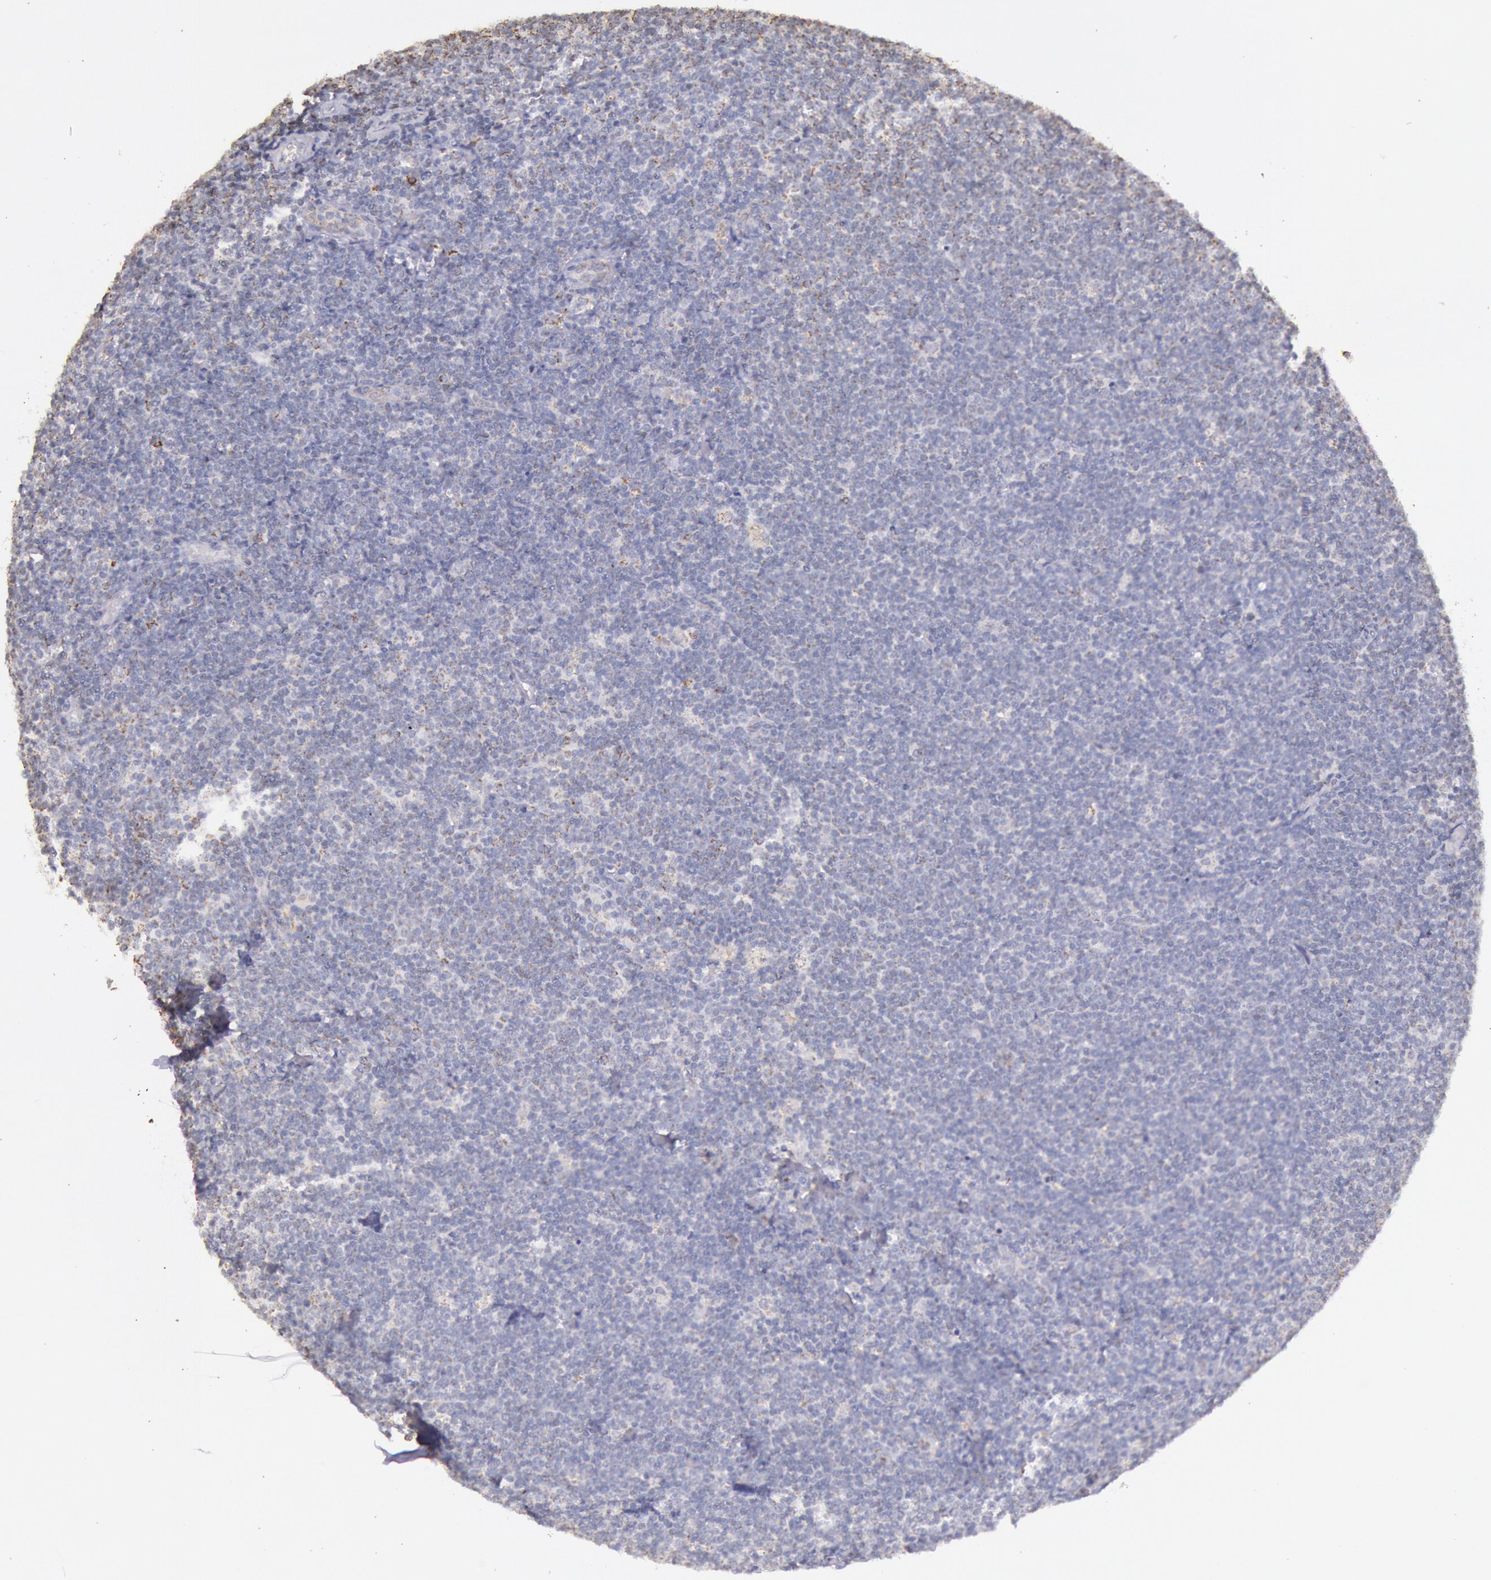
{"staining": {"intensity": "weak", "quantity": ">75%", "location": "nuclear"}, "tissue": "lymphoma", "cell_type": "Tumor cells", "image_type": "cancer", "snomed": [{"axis": "morphology", "description": "Malignant lymphoma, non-Hodgkin's type, Low grade"}, {"axis": "topography", "description": "Lymph node"}], "caption": "This micrograph displays malignant lymphoma, non-Hodgkin's type (low-grade) stained with immunohistochemistry to label a protein in brown. The nuclear of tumor cells show weak positivity for the protein. Nuclei are counter-stained blue.", "gene": "FRMD6", "patient": {"sex": "male", "age": 65}}